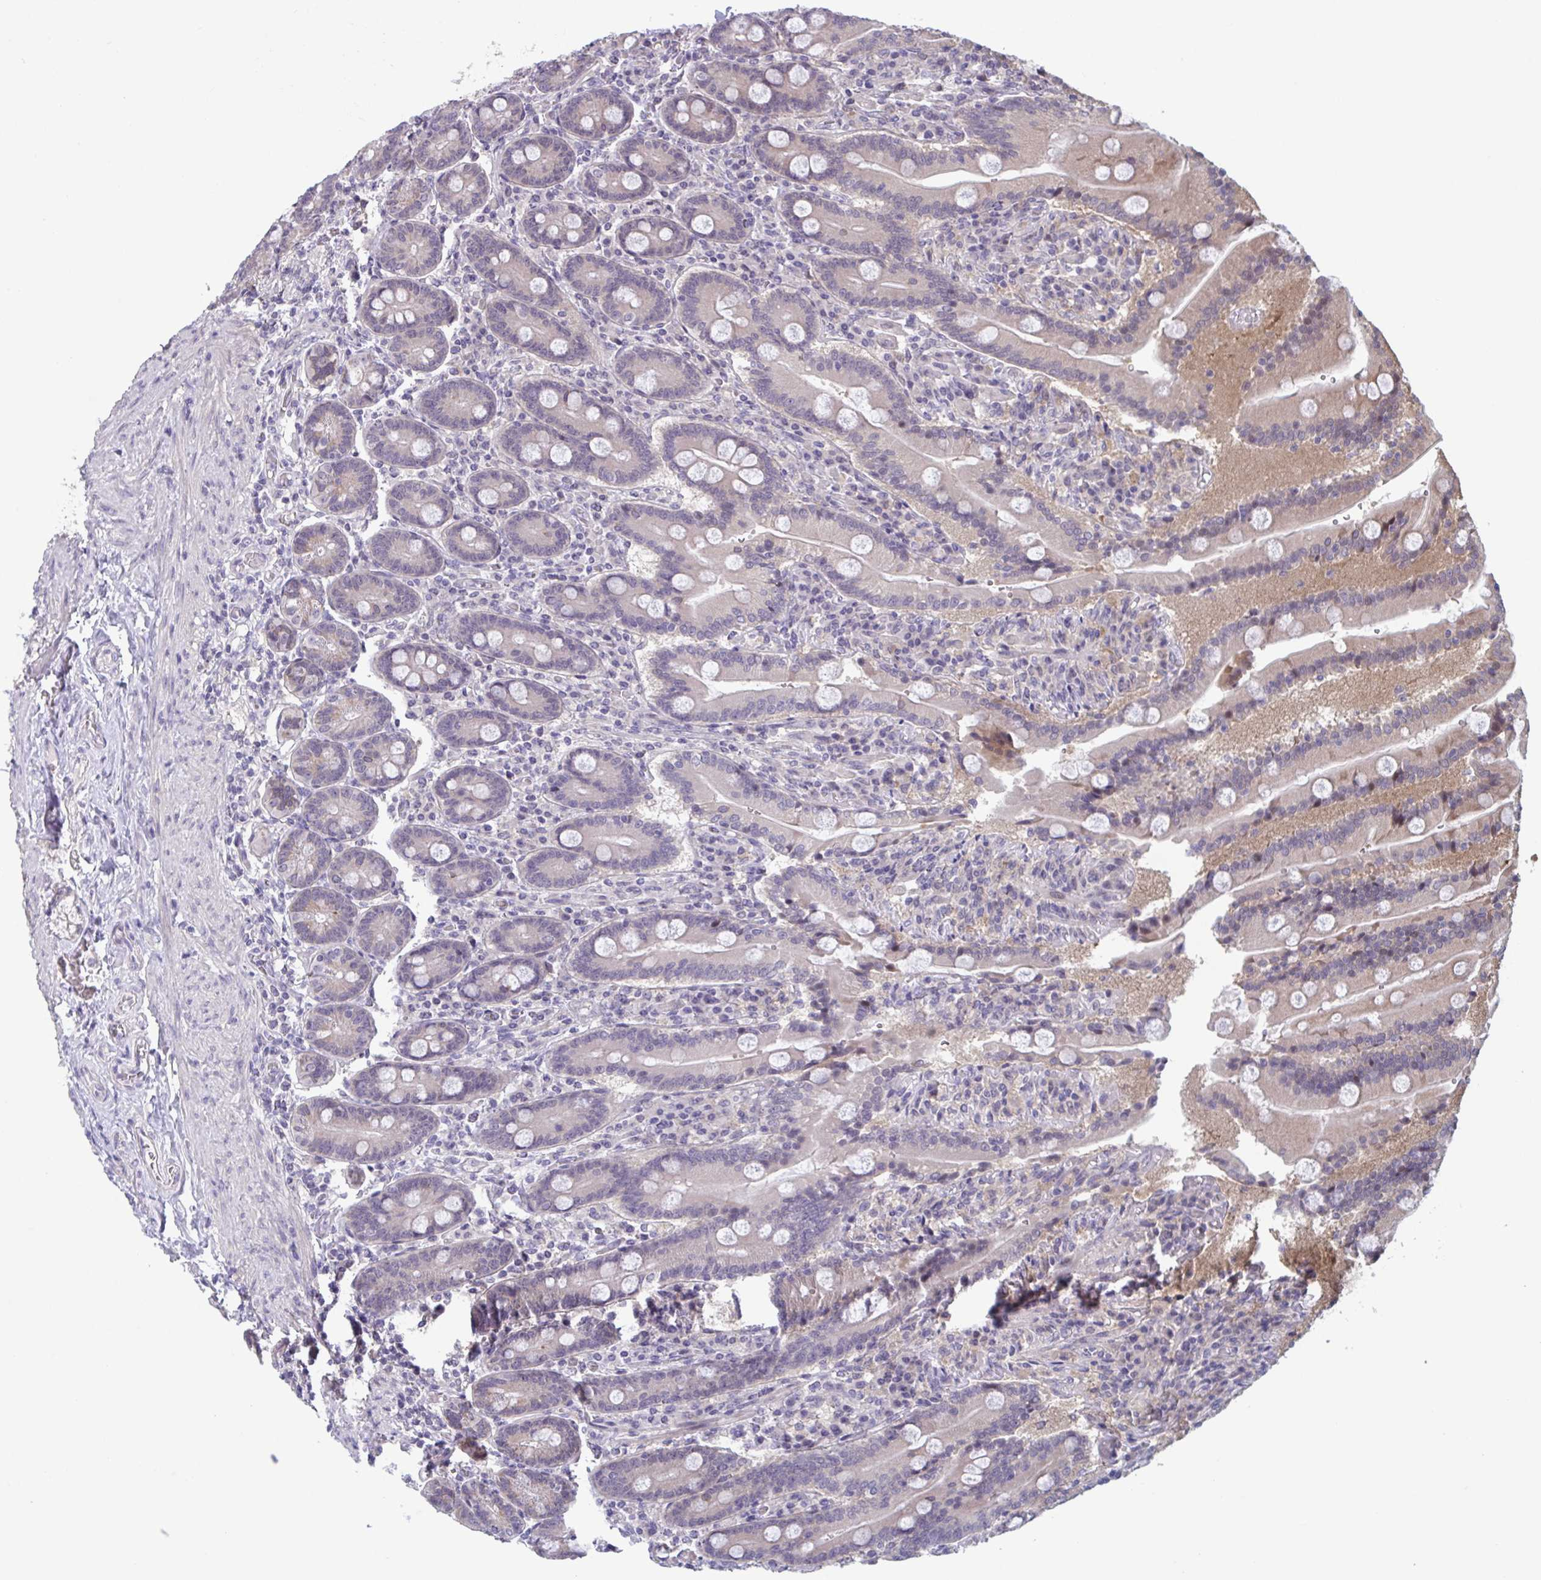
{"staining": {"intensity": "moderate", "quantity": "<25%", "location": "cytoplasmic/membranous"}, "tissue": "duodenum", "cell_type": "Glandular cells", "image_type": "normal", "snomed": [{"axis": "morphology", "description": "Normal tissue, NOS"}, {"axis": "topography", "description": "Duodenum"}], "caption": "Immunohistochemistry (IHC) photomicrograph of normal duodenum: duodenum stained using immunohistochemistry displays low levels of moderate protein expression localized specifically in the cytoplasmic/membranous of glandular cells, appearing as a cytoplasmic/membranous brown color.", "gene": "RIOK1", "patient": {"sex": "female", "age": 62}}